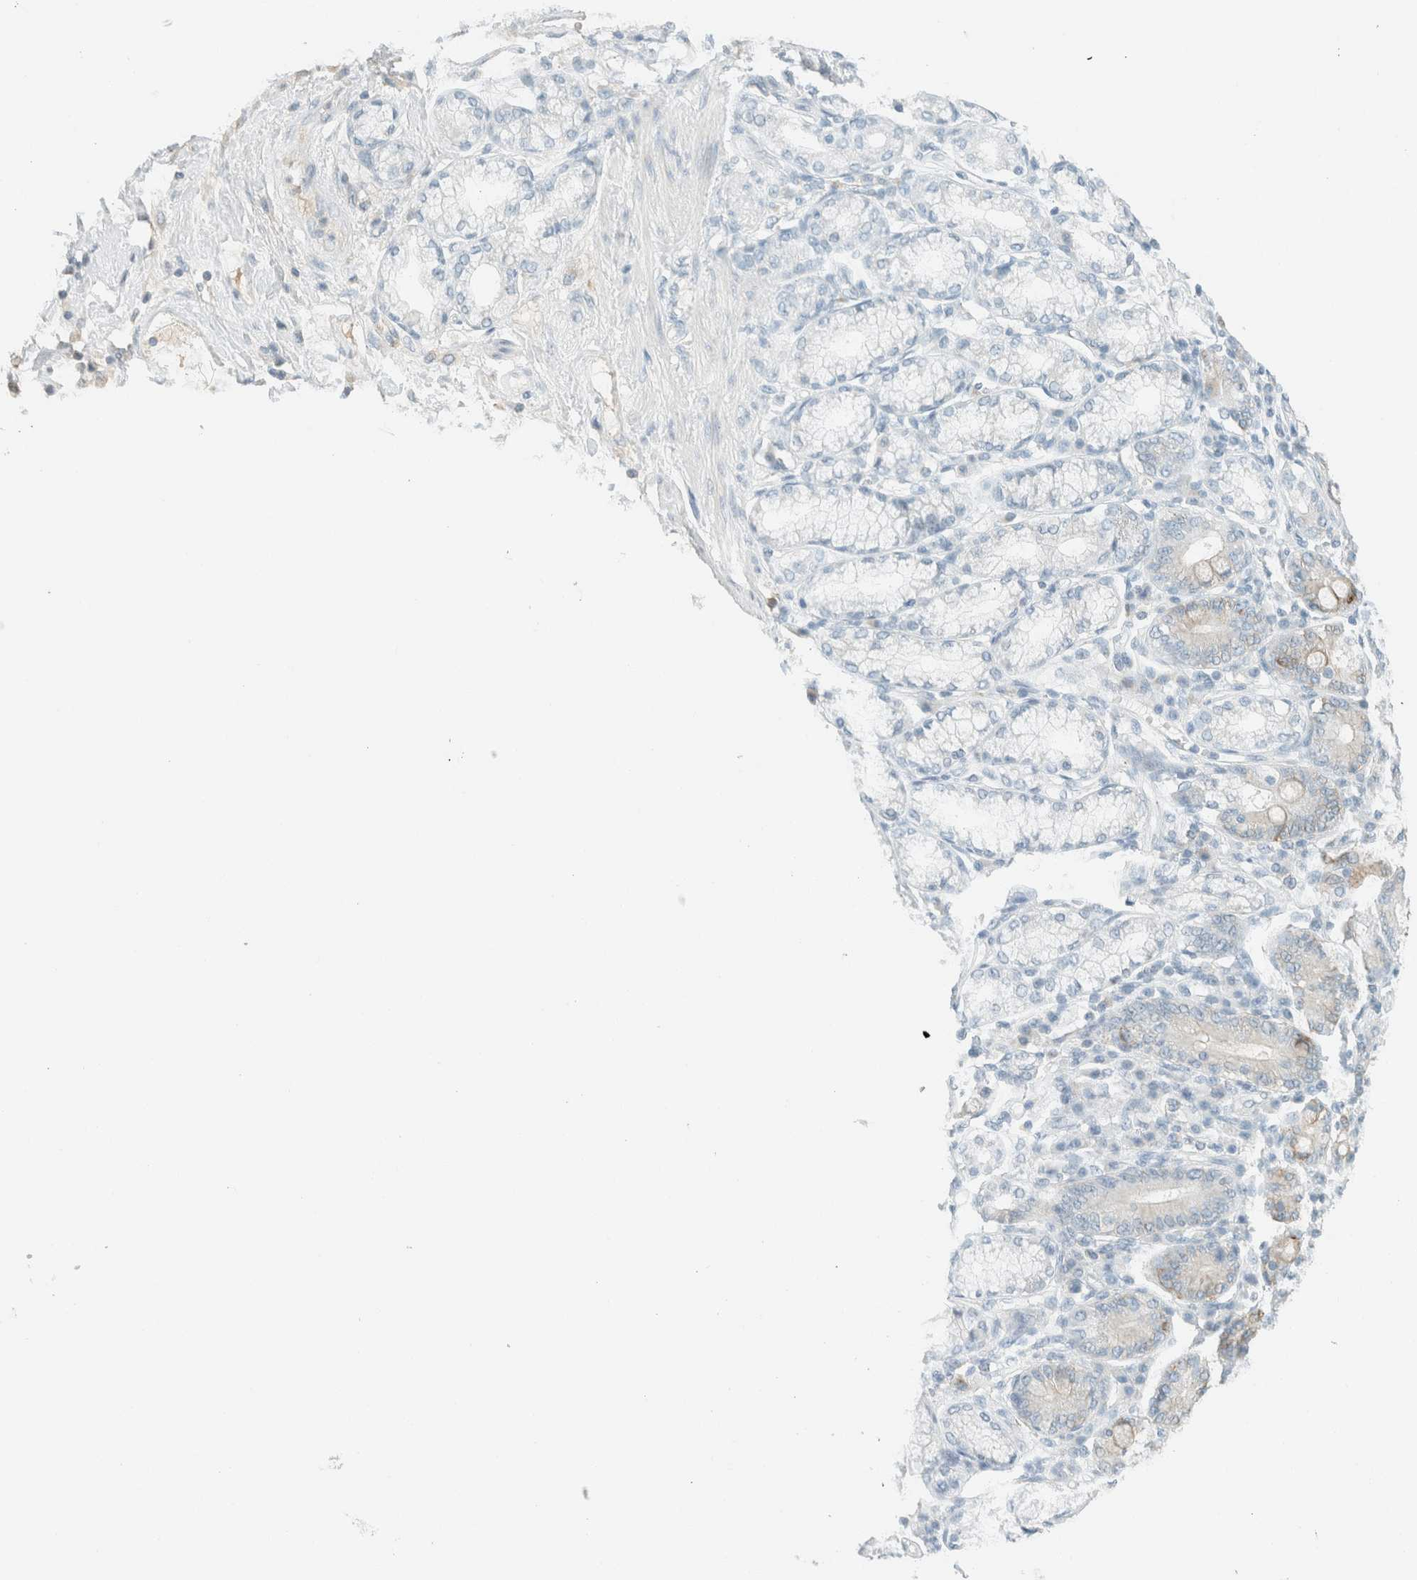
{"staining": {"intensity": "negative", "quantity": "none", "location": "none"}, "tissue": "pancreatic cancer", "cell_type": "Tumor cells", "image_type": "cancer", "snomed": [{"axis": "morphology", "description": "Adenocarcinoma, NOS"}, {"axis": "morphology", "description": "Adenocarcinoma, metastatic, NOS"}, {"axis": "topography", "description": "Lymph node"}, {"axis": "topography", "description": "Pancreas"}, {"axis": "topography", "description": "Duodenum"}], "caption": "This is an immunohistochemistry (IHC) image of pancreatic metastatic adenocarcinoma. There is no positivity in tumor cells.", "gene": "GPA33", "patient": {"sex": "female", "age": 64}}